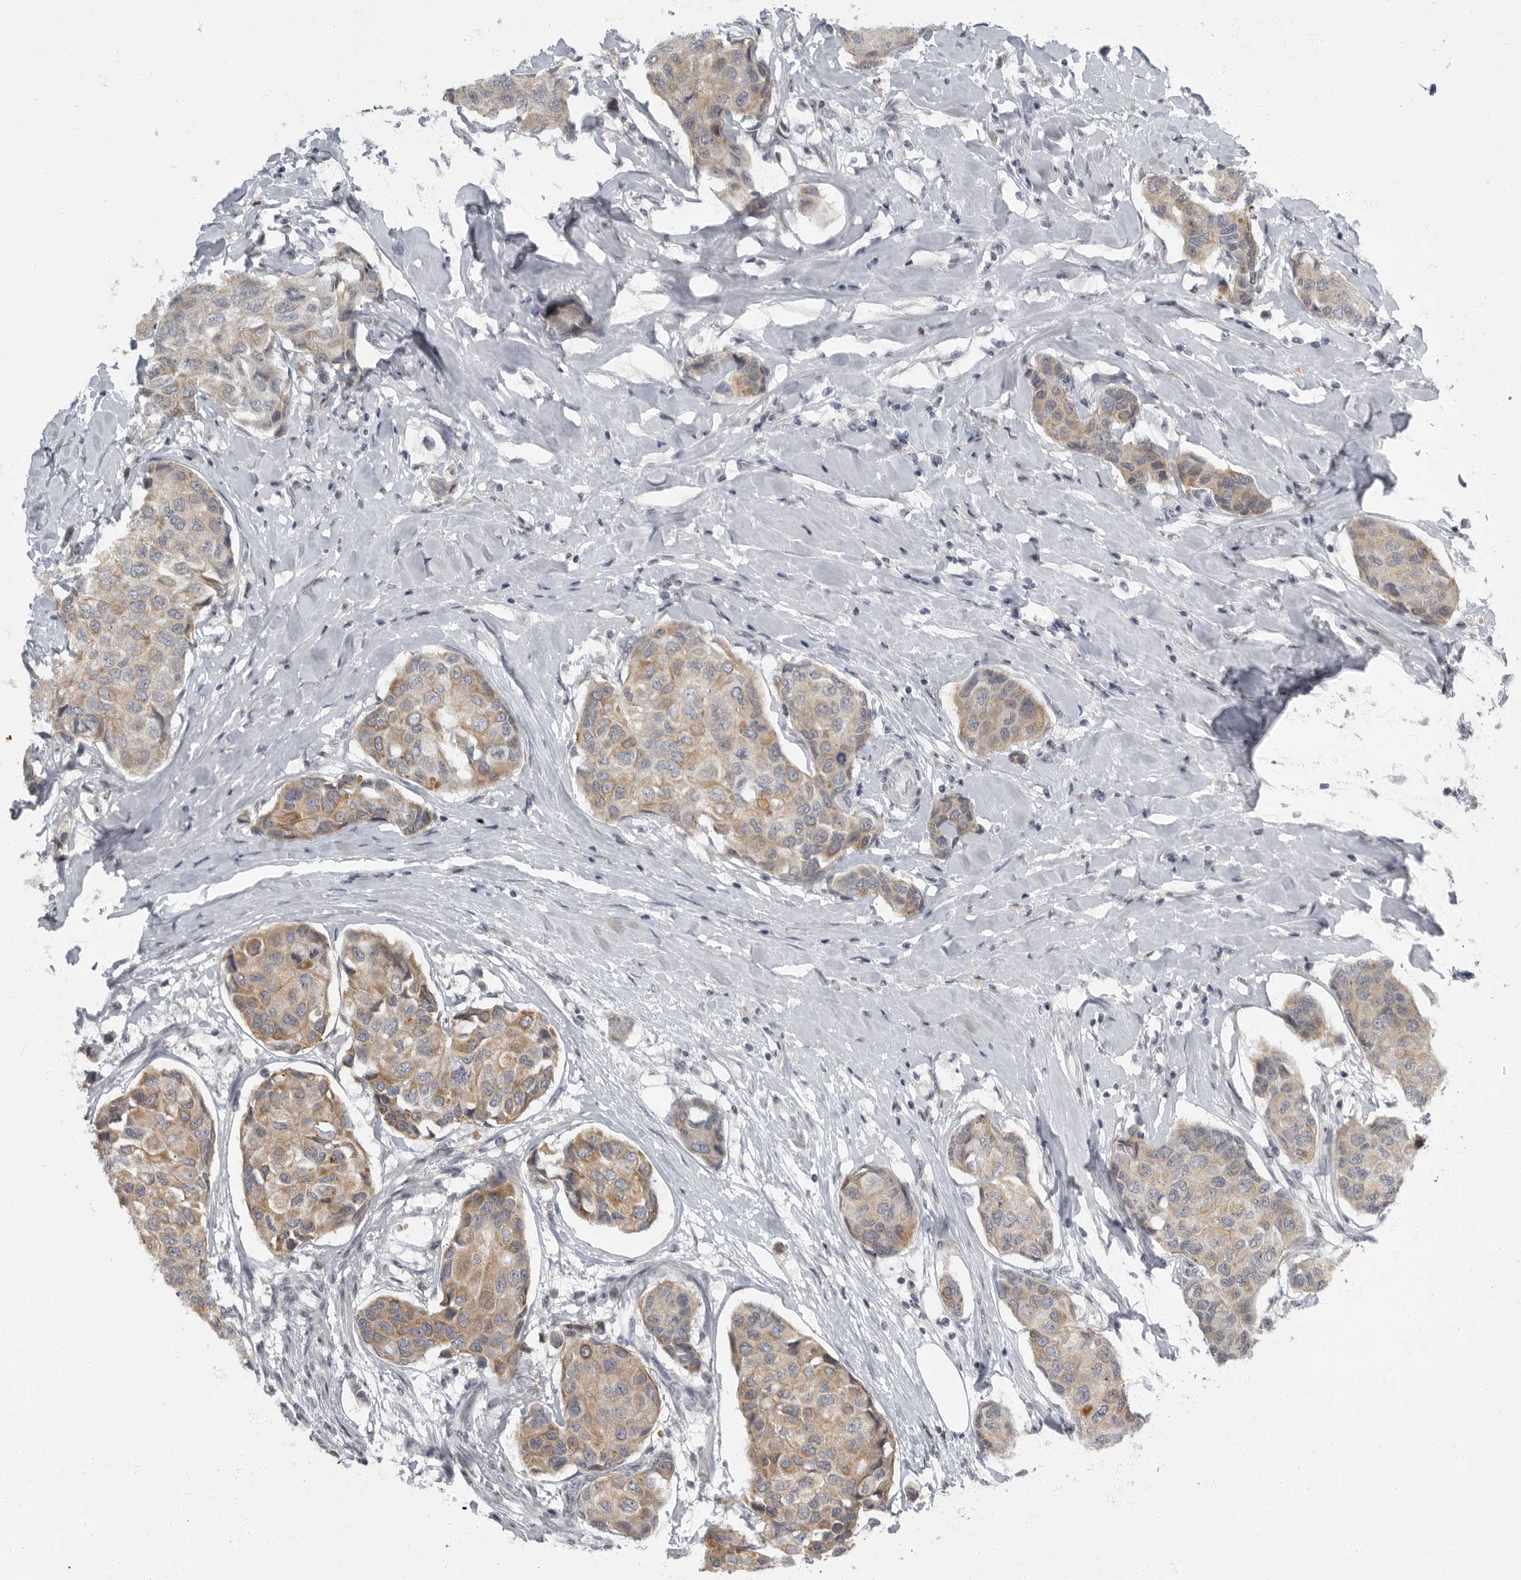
{"staining": {"intensity": "weak", "quantity": ">75%", "location": "cytoplasmic/membranous"}, "tissue": "breast cancer", "cell_type": "Tumor cells", "image_type": "cancer", "snomed": [{"axis": "morphology", "description": "Duct carcinoma"}, {"axis": "topography", "description": "Breast"}], "caption": "Breast cancer (intraductal carcinoma) was stained to show a protein in brown. There is low levels of weak cytoplasmic/membranous expression in about >75% of tumor cells.", "gene": "EVI5", "patient": {"sex": "female", "age": 80}}